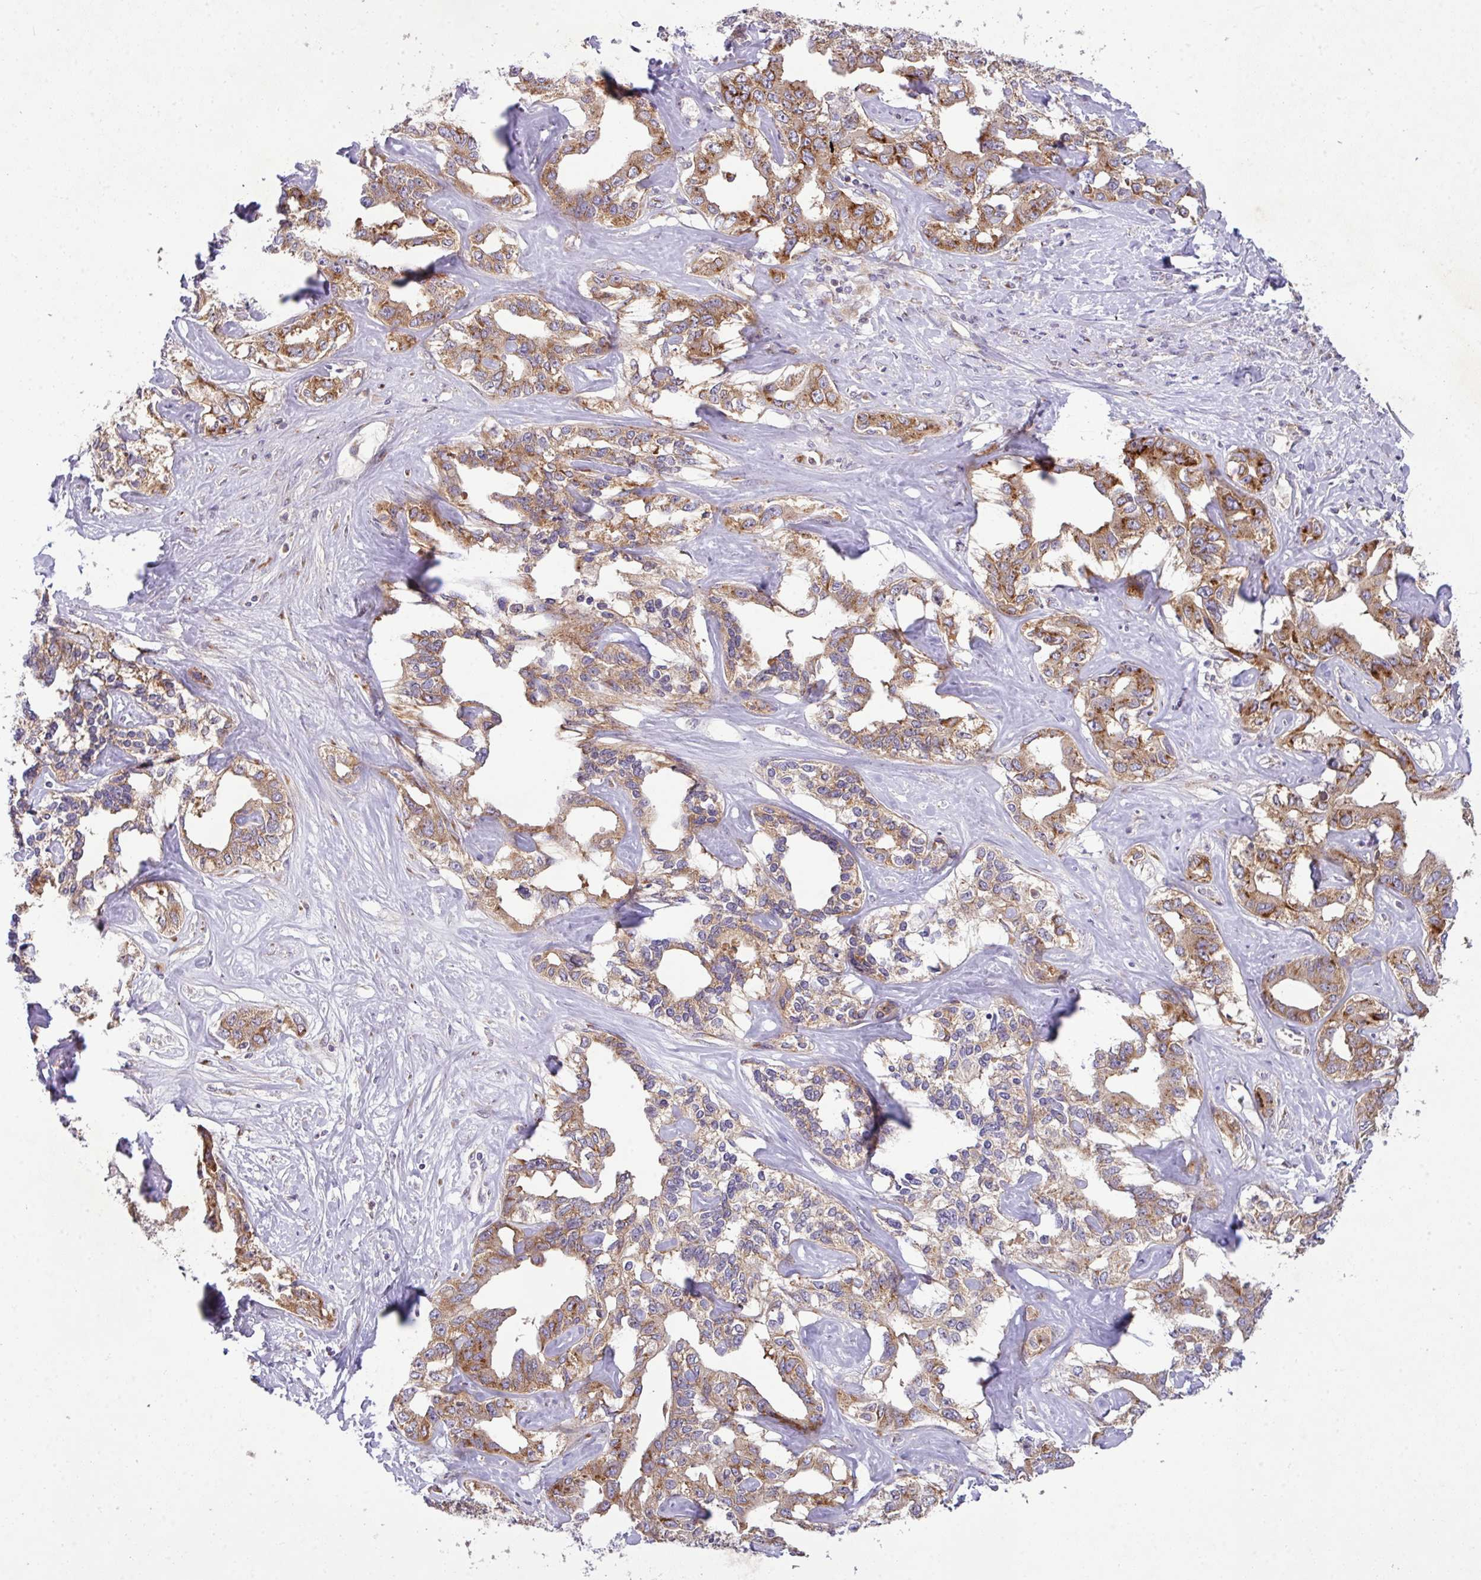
{"staining": {"intensity": "moderate", "quantity": ">75%", "location": "cytoplasmic/membranous"}, "tissue": "liver cancer", "cell_type": "Tumor cells", "image_type": "cancer", "snomed": [{"axis": "morphology", "description": "Cholangiocarcinoma"}, {"axis": "topography", "description": "Liver"}], "caption": "DAB immunohistochemical staining of human liver cancer demonstrates moderate cytoplasmic/membranous protein expression in about >75% of tumor cells. (DAB (3,3'-diaminobenzidine) IHC with brightfield microscopy, high magnification).", "gene": "VTI1A", "patient": {"sex": "male", "age": 59}}